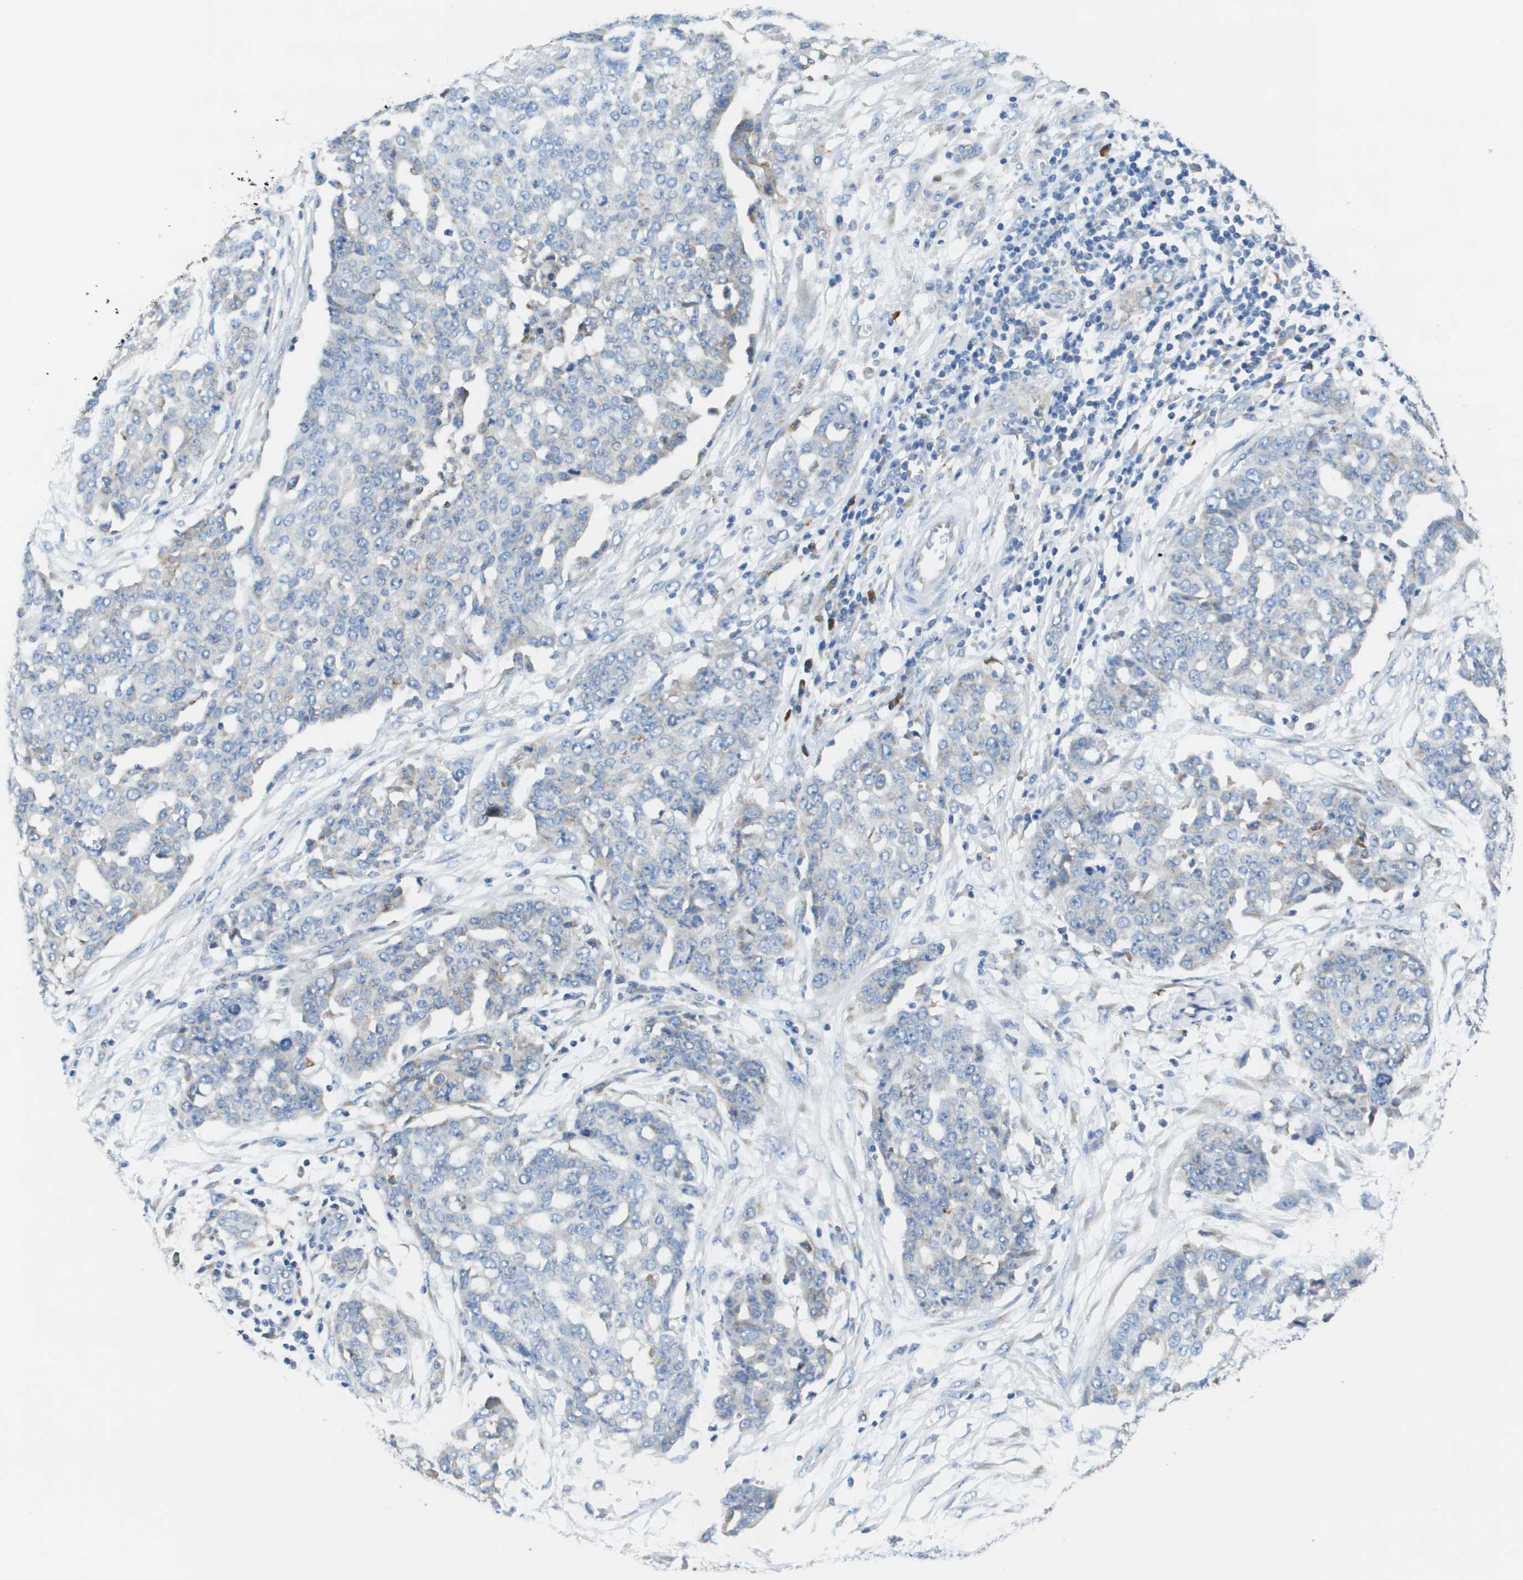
{"staining": {"intensity": "negative", "quantity": "none", "location": "none"}, "tissue": "ovarian cancer", "cell_type": "Tumor cells", "image_type": "cancer", "snomed": [{"axis": "morphology", "description": "Cystadenocarcinoma, serous, NOS"}, {"axis": "topography", "description": "Soft tissue"}, {"axis": "topography", "description": "Ovary"}], "caption": "DAB immunohistochemical staining of human ovarian cancer displays no significant staining in tumor cells.", "gene": "SDR42E1", "patient": {"sex": "female", "age": 57}}